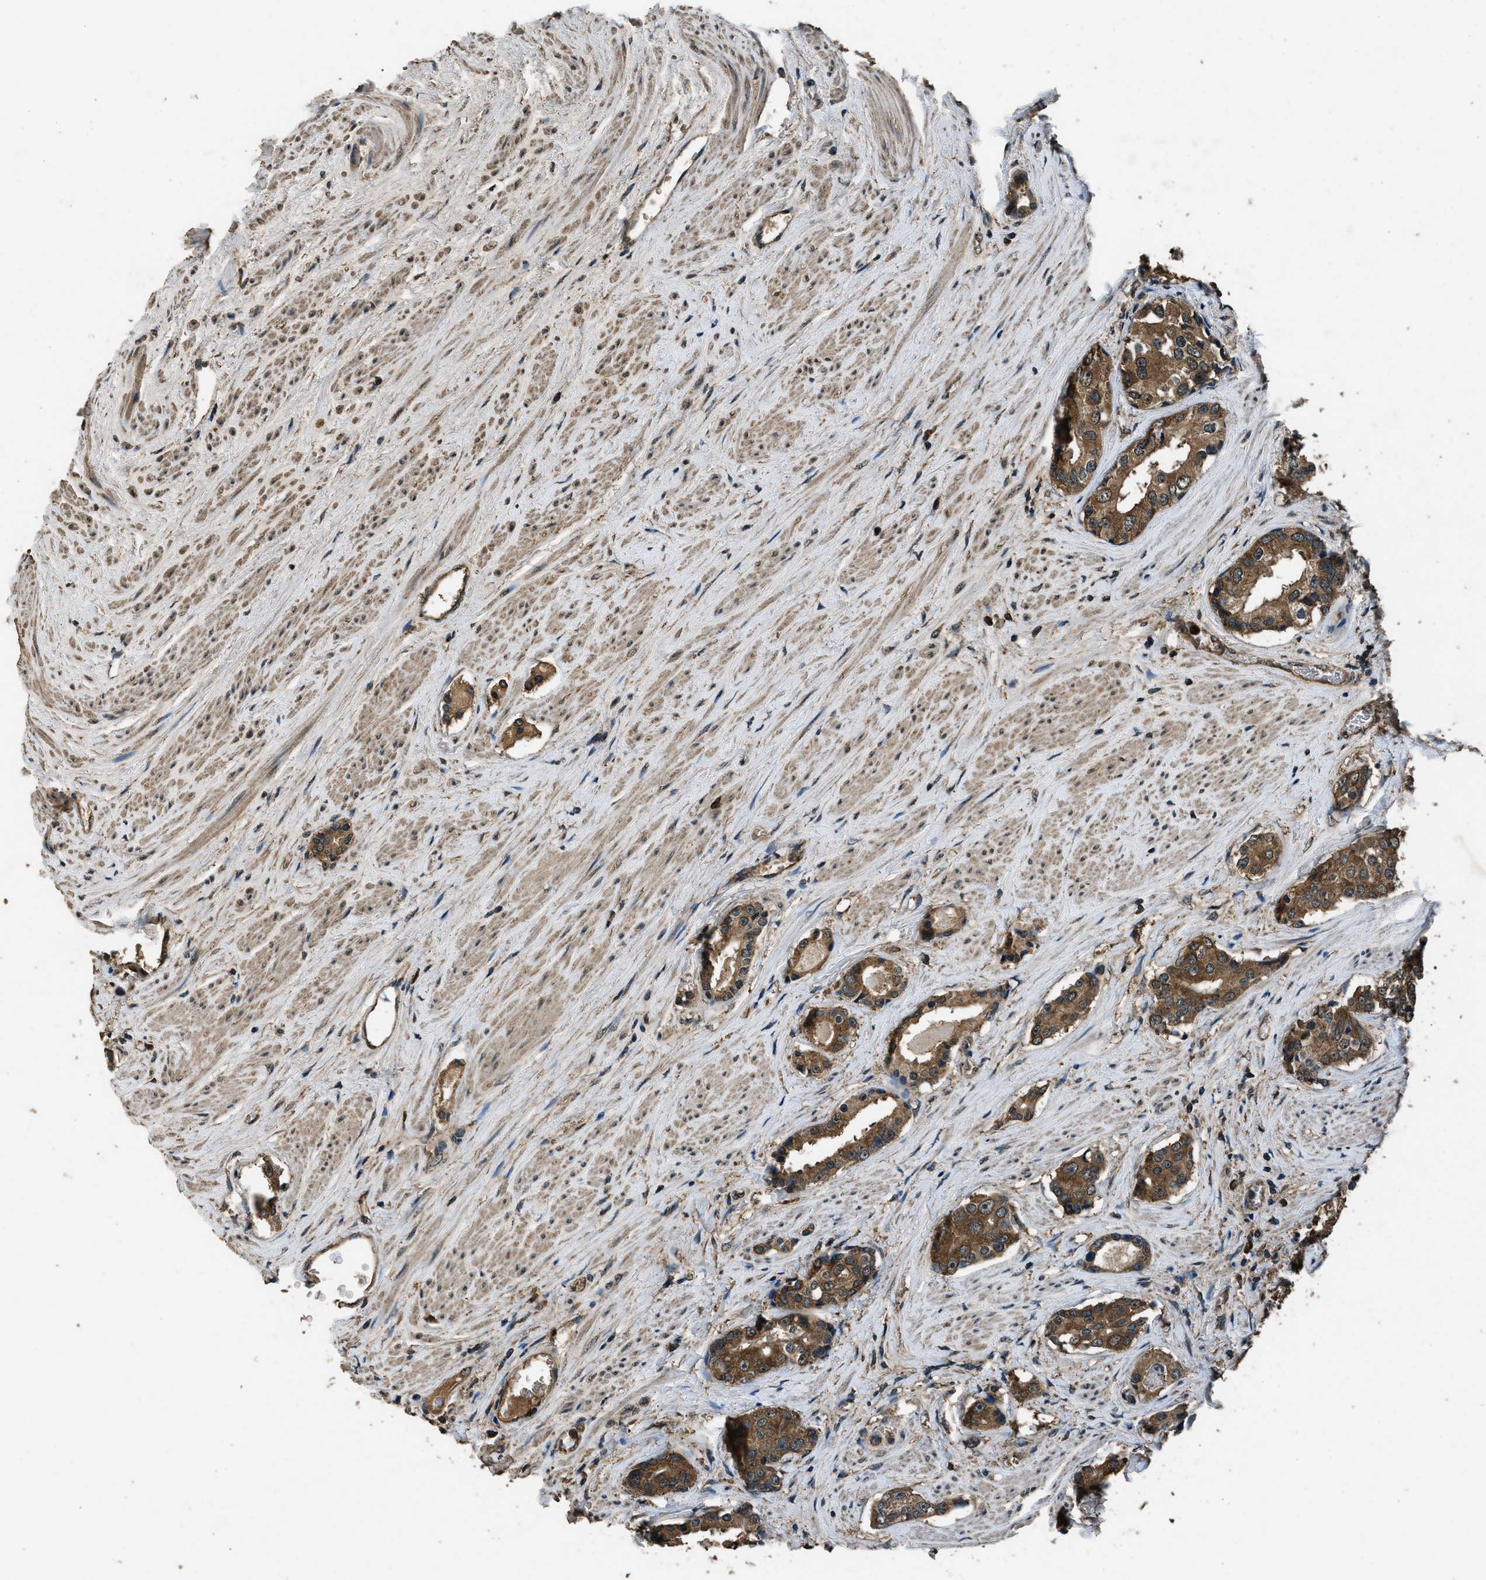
{"staining": {"intensity": "strong", "quantity": ">75%", "location": "cytoplasmic/membranous"}, "tissue": "prostate cancer", "cell_type": "Tumor cells", "image_type": "cancer", "snomed": [{"axis": "morphology", "description": "Adenocarcinoma, High grade"}, {"axis": "topography", "description": "Prostate"}], "caption": "Immunohistochemistry (IHC) (DAB (3,3'-diaminobenzidine)) staining of human prostate adenocarcinoma (high-grade) displays strong cytoplasmic/membranous protein staining in approximately >75% of tumor cells.", "gene": "SALL3", "patient": {"sex": "male", "age": 71}}